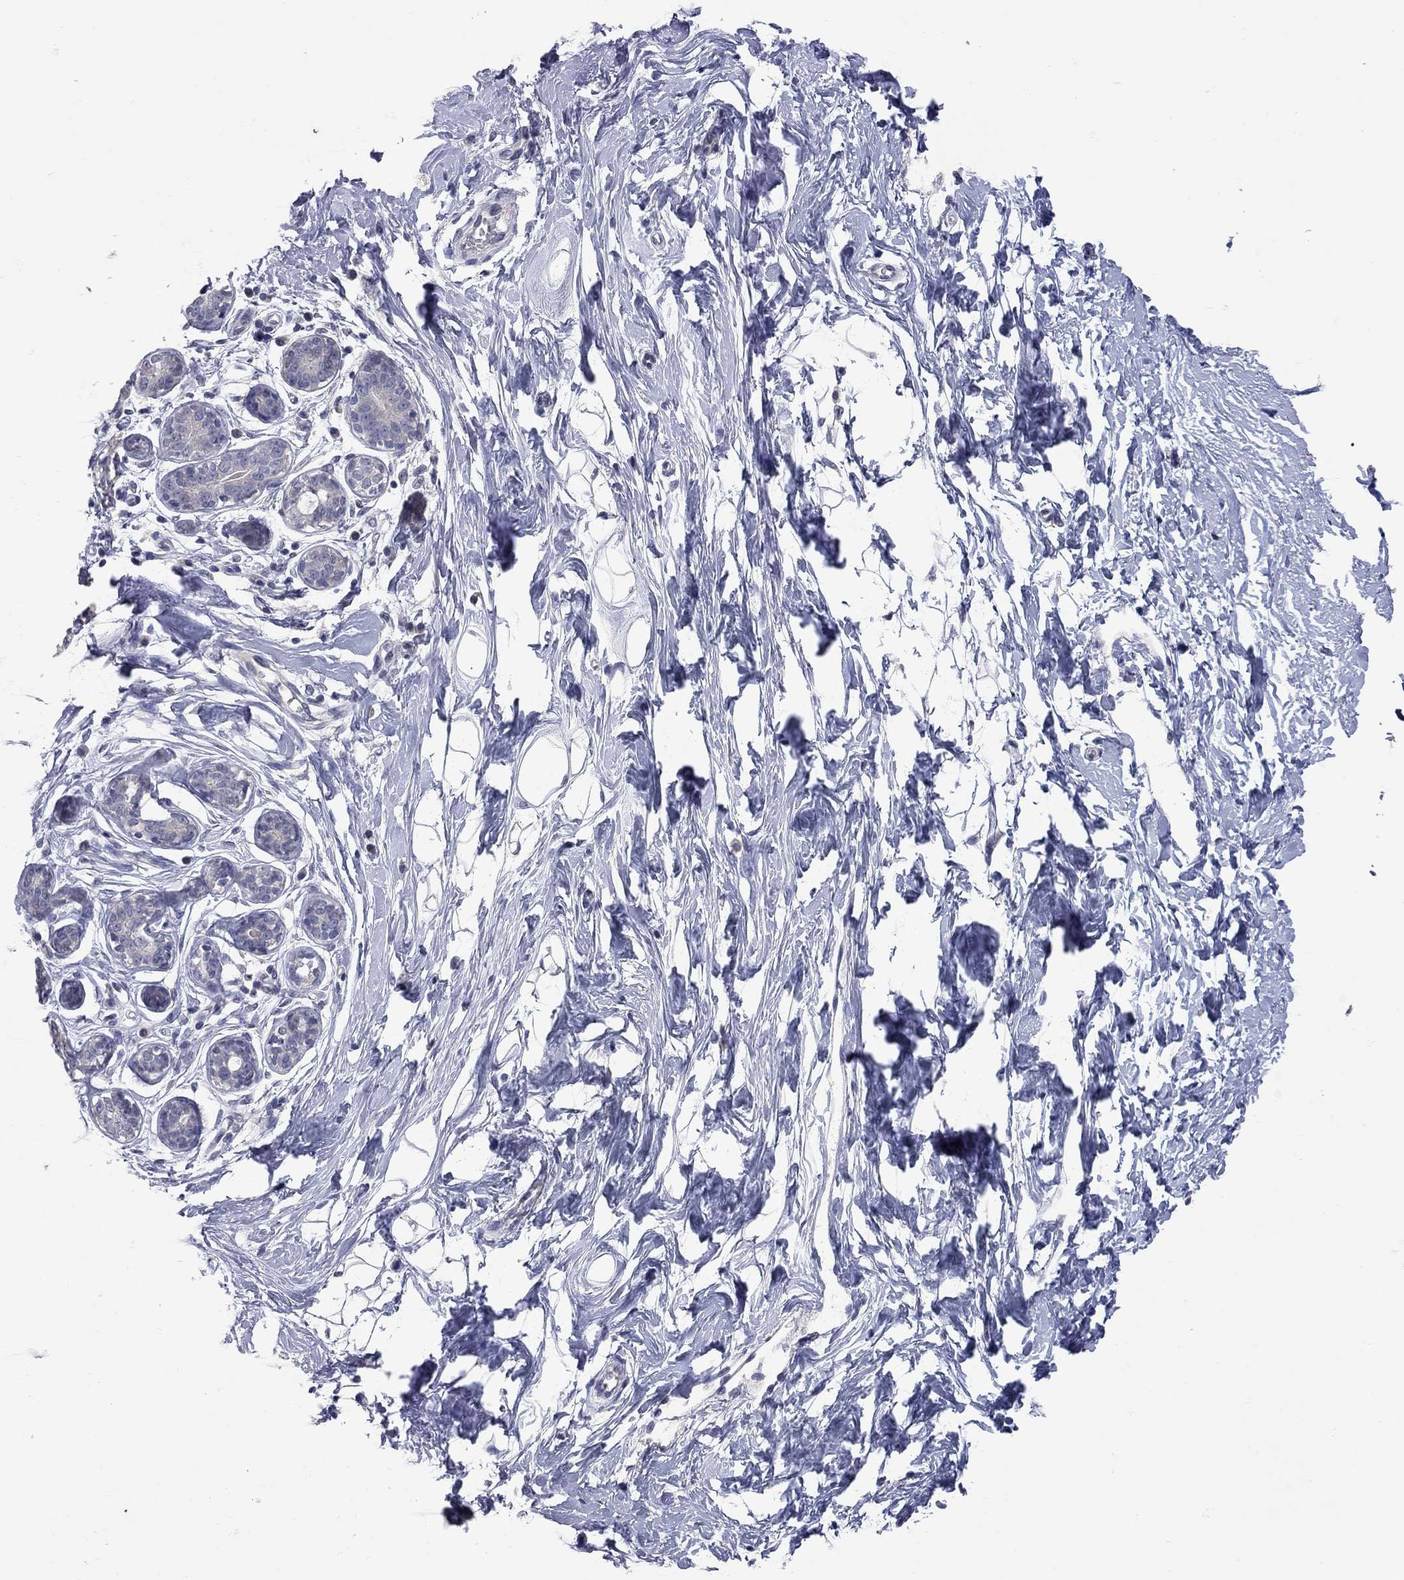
{"staining": {"intensity": "negative", "quantity": "none", "location": "none"}, "tissue": "breast", "cell_type": "Adipocytes", "image_type": "normal", "snomed": [{"axis": "morphology", "description": "Normal tissue, NOS"}, {"axis": "topography", "description": "Breast"}], "caption": "An IHC micrograph of normal breast is shown. There is no staining in adipocytes of breast. (Immunohistochemistry, brightfield microscopy, high magnification).", "gene": "NOS2", "patient": {"sex": "female", "age": 37}}